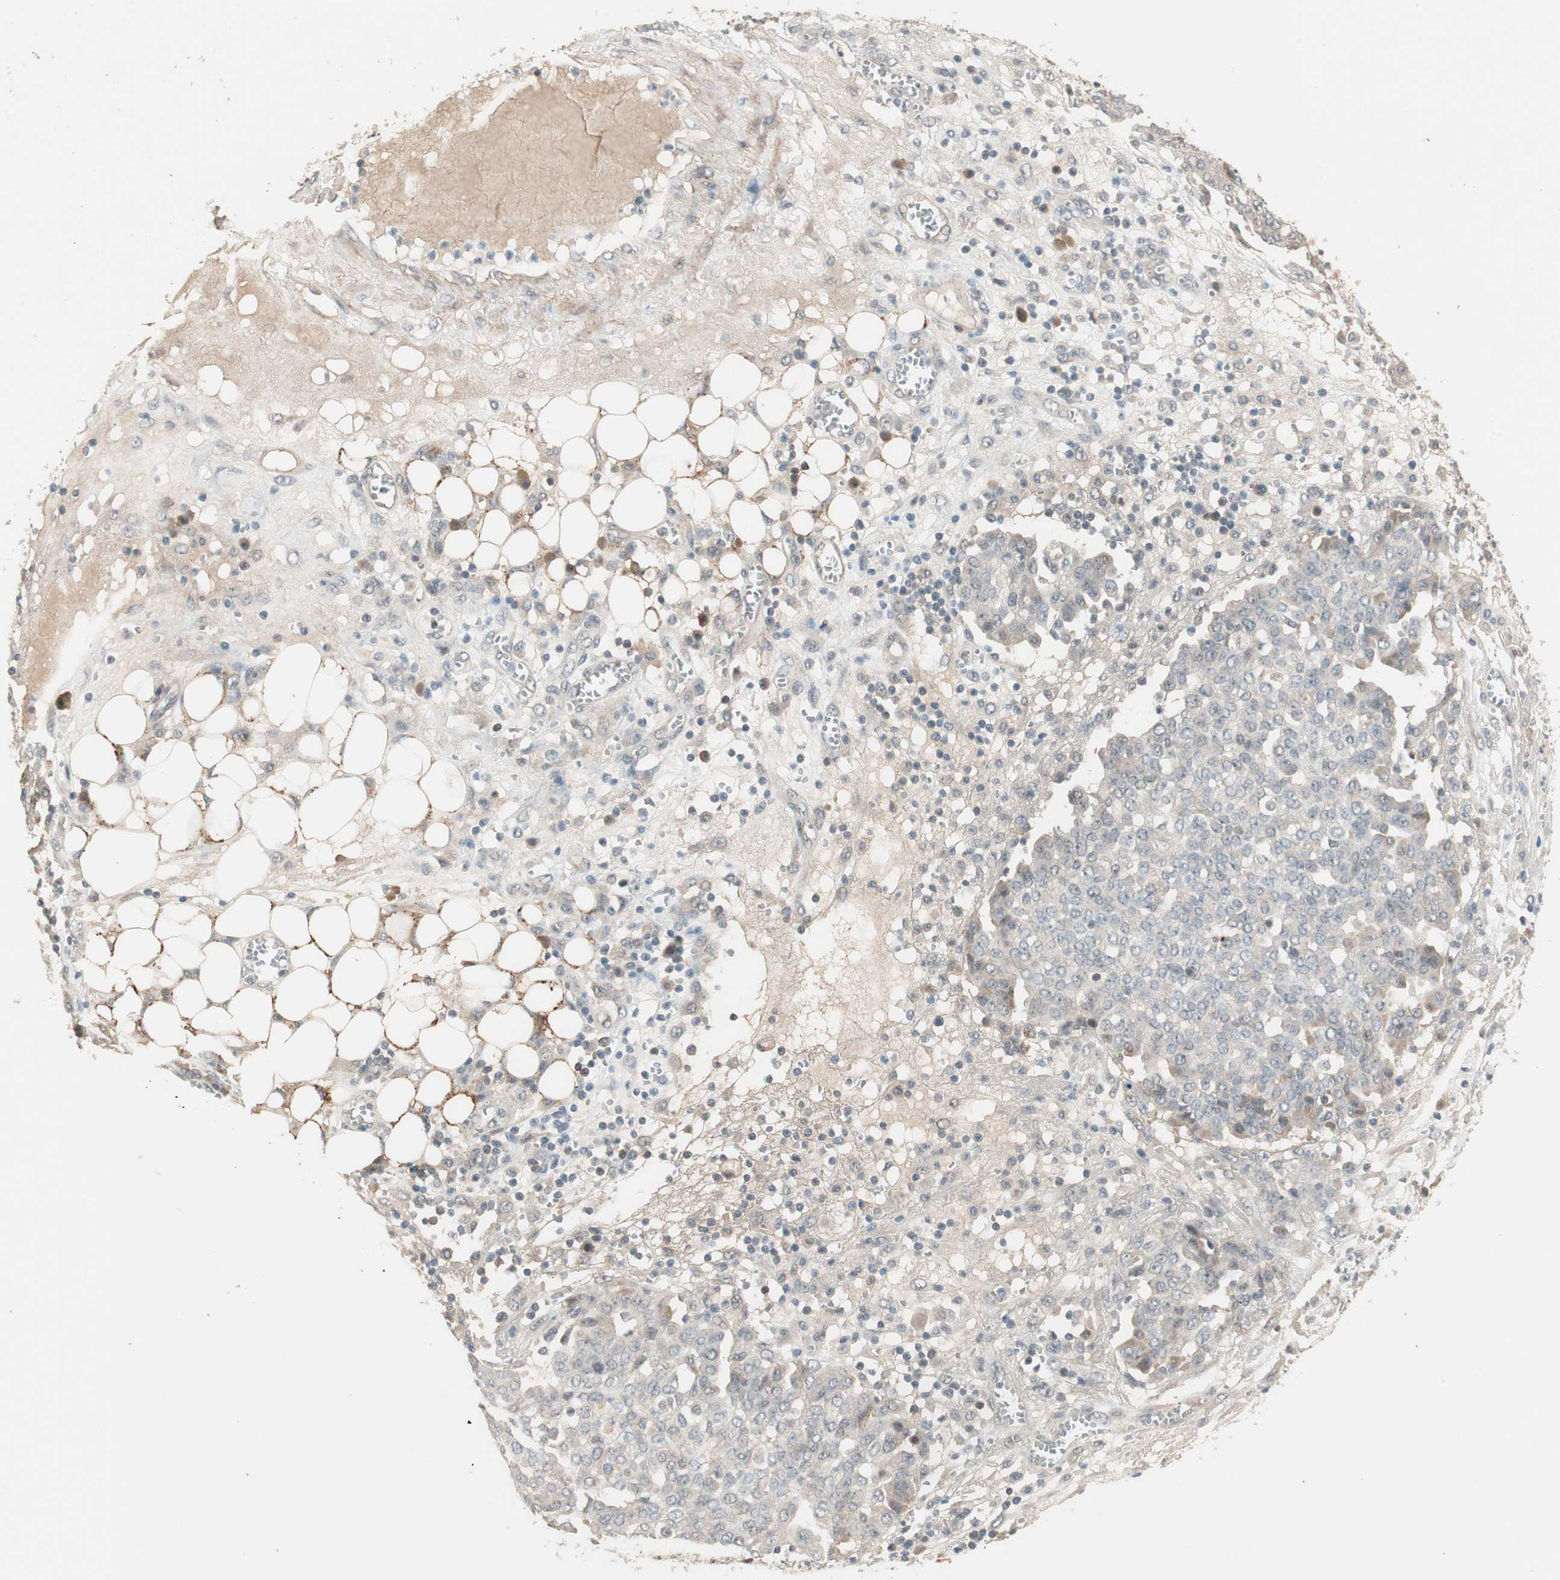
{"staining": {"intensity": "negative", "quantity": "none", "location": "none"}, "tissue": "ovarian cancer", "cell_type": "Tumor cells", "image_type": "cancer", "snomed": [{"axis": "morphology", "description": "Cystadenocarcinoma, serous, NOS"}, {"axis": "topography", "description": "Soft tissue"}, {"axis": "topography", "description": "Ovary"}], "caption": "A high-resolution photomicrograph shows IHC staining of ovarian serous cystadenocarcinoma, which displays no significant positivity in tumor cells. Brightfield microscopy of immunohistochemistry stained with DAB (3,3'-diaminobenzidine) (brown) and hematoxylin (blue), captured at high magnification.", "gene": "RNGTT", "patient": {"sex": "female", "age": 57}}